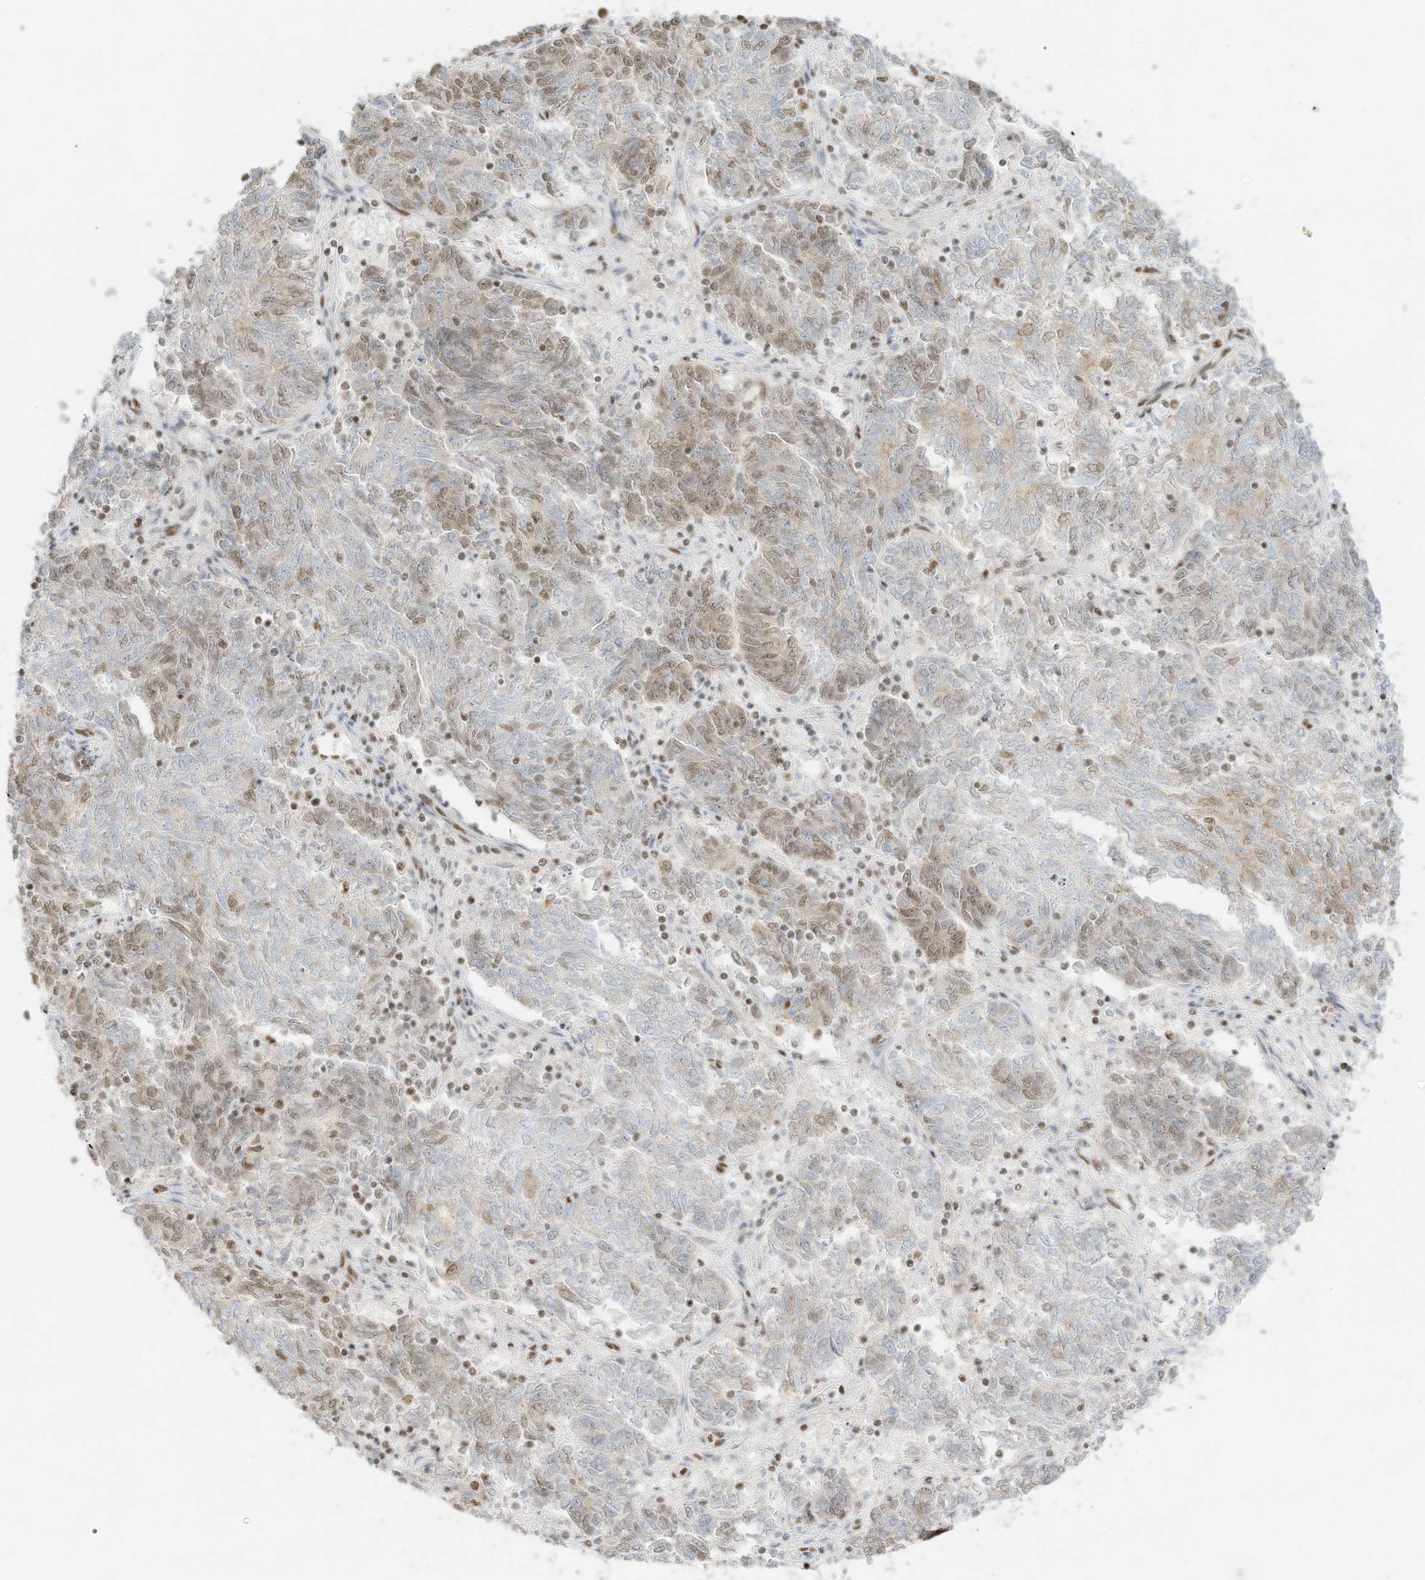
{"staining": {"intensity": "weak", "quantity": "25%-75%", "location": "nuclear"}, "tissue": "endometrial cancer", "cell_type": "Tumor cells", "image_type": "cancer", "snomed": [{"axis": "morphology", "description": "Adenocarcinoma, NOS"}, {"axis": "topography", "description": "Endometrium"}], "caption": "Tumor cells demonstrate low levels of weak nuclear expression in about 25%-75% of cells in endometrial cancer.", "gene": "NHSL1", "patient": {"sex": "female", "age": 80}}